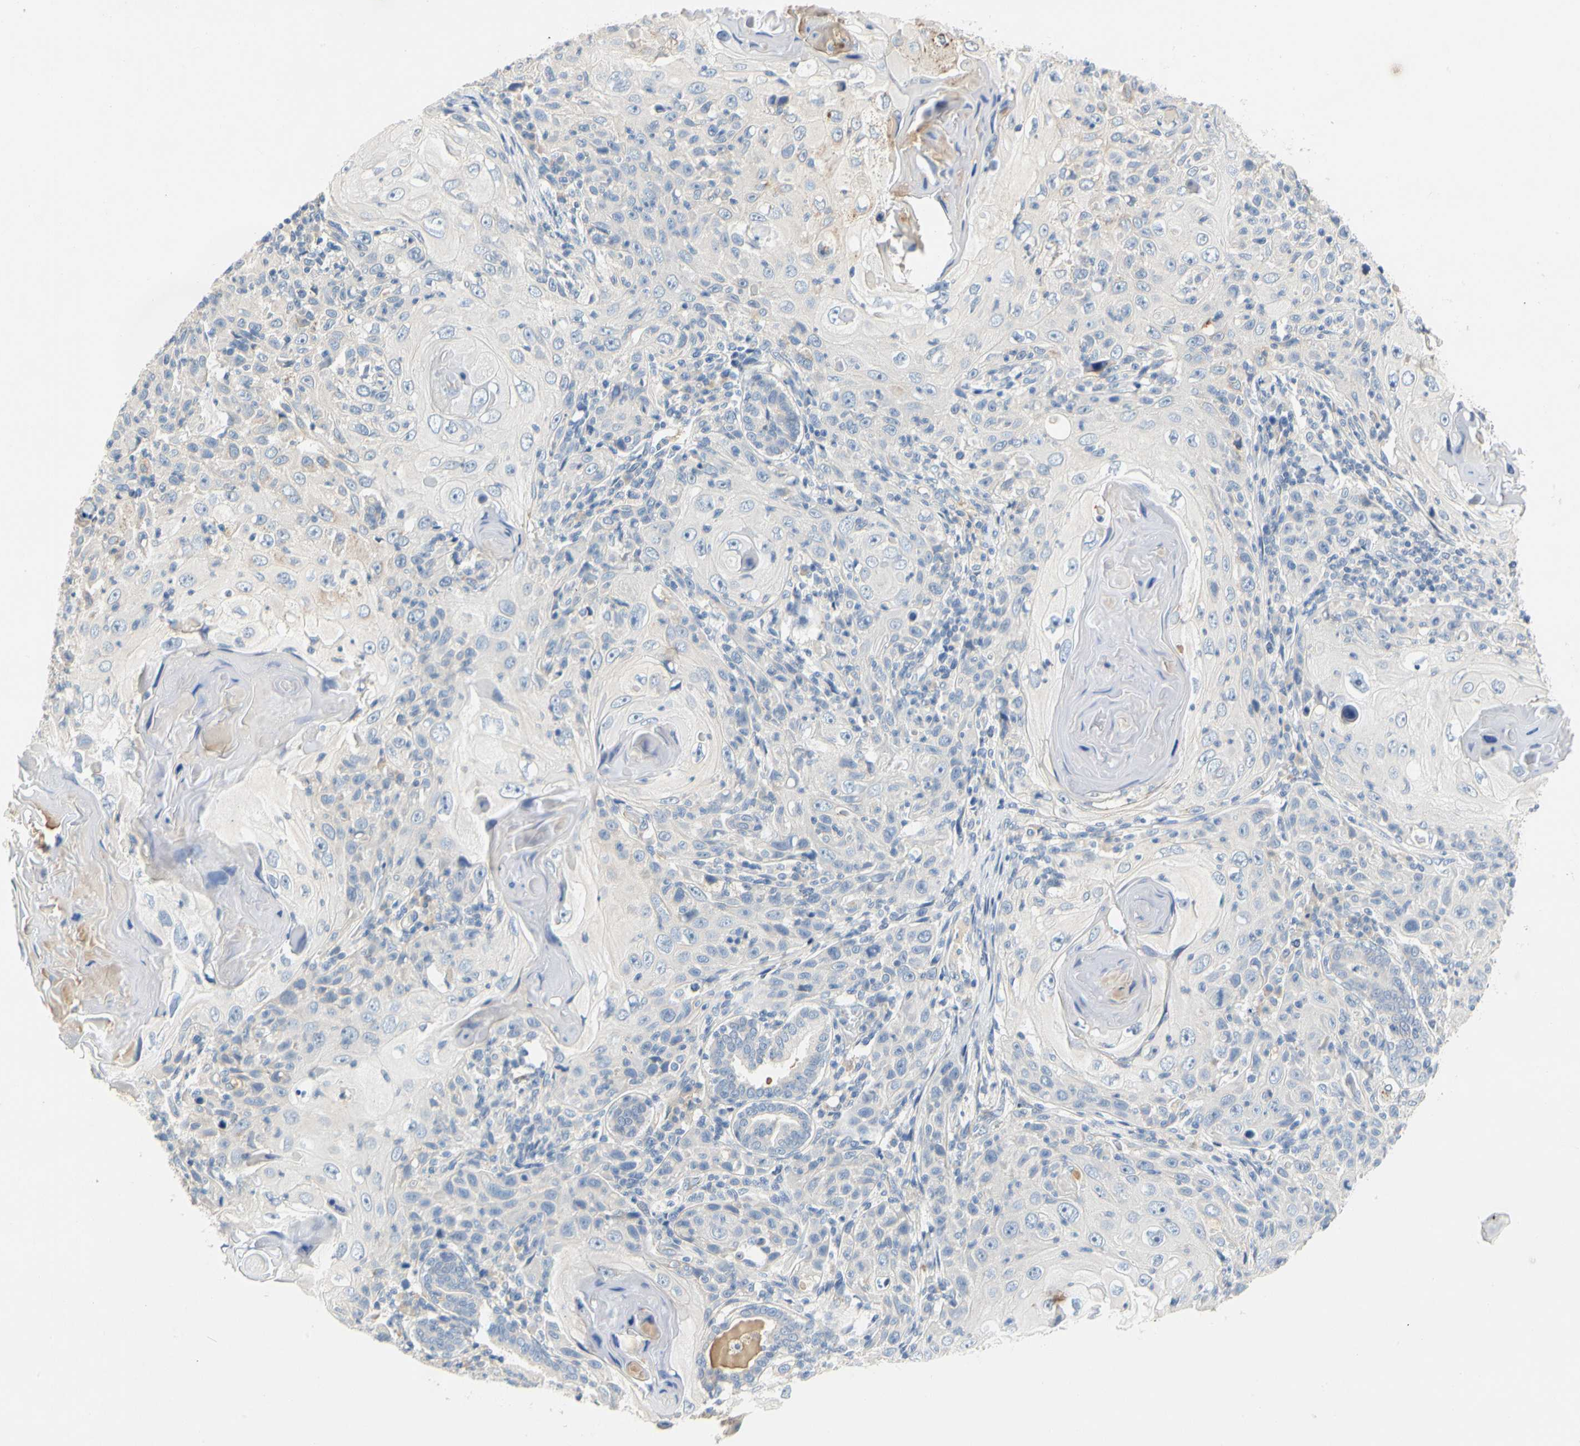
{"staining": {"intensity": "negative", "quantity": "none", "location": "none"}, "tissue": "skin cancer", "cell_type": "Tumor cells", "image_type": "cancer", "snomed": [{"axis": "morphology", "description": "Squamous cell carcinoma, NOS"}, {"axis": "topography", "description": "Skin"}], "caption": "Immunohistochemical staining of skin cancer (squamous cell carcinoma) exhibits no significant positivity in tumor cells. (Stains: DAB (3,3'-diaminobenzidine) immunohistochemistry (IHC) with hematoxylin counter stain, Microscopy: brightfield microscopy at high magnification).", "gene": "CCM2L", "patient": {"sex": "female", "age": 88}}